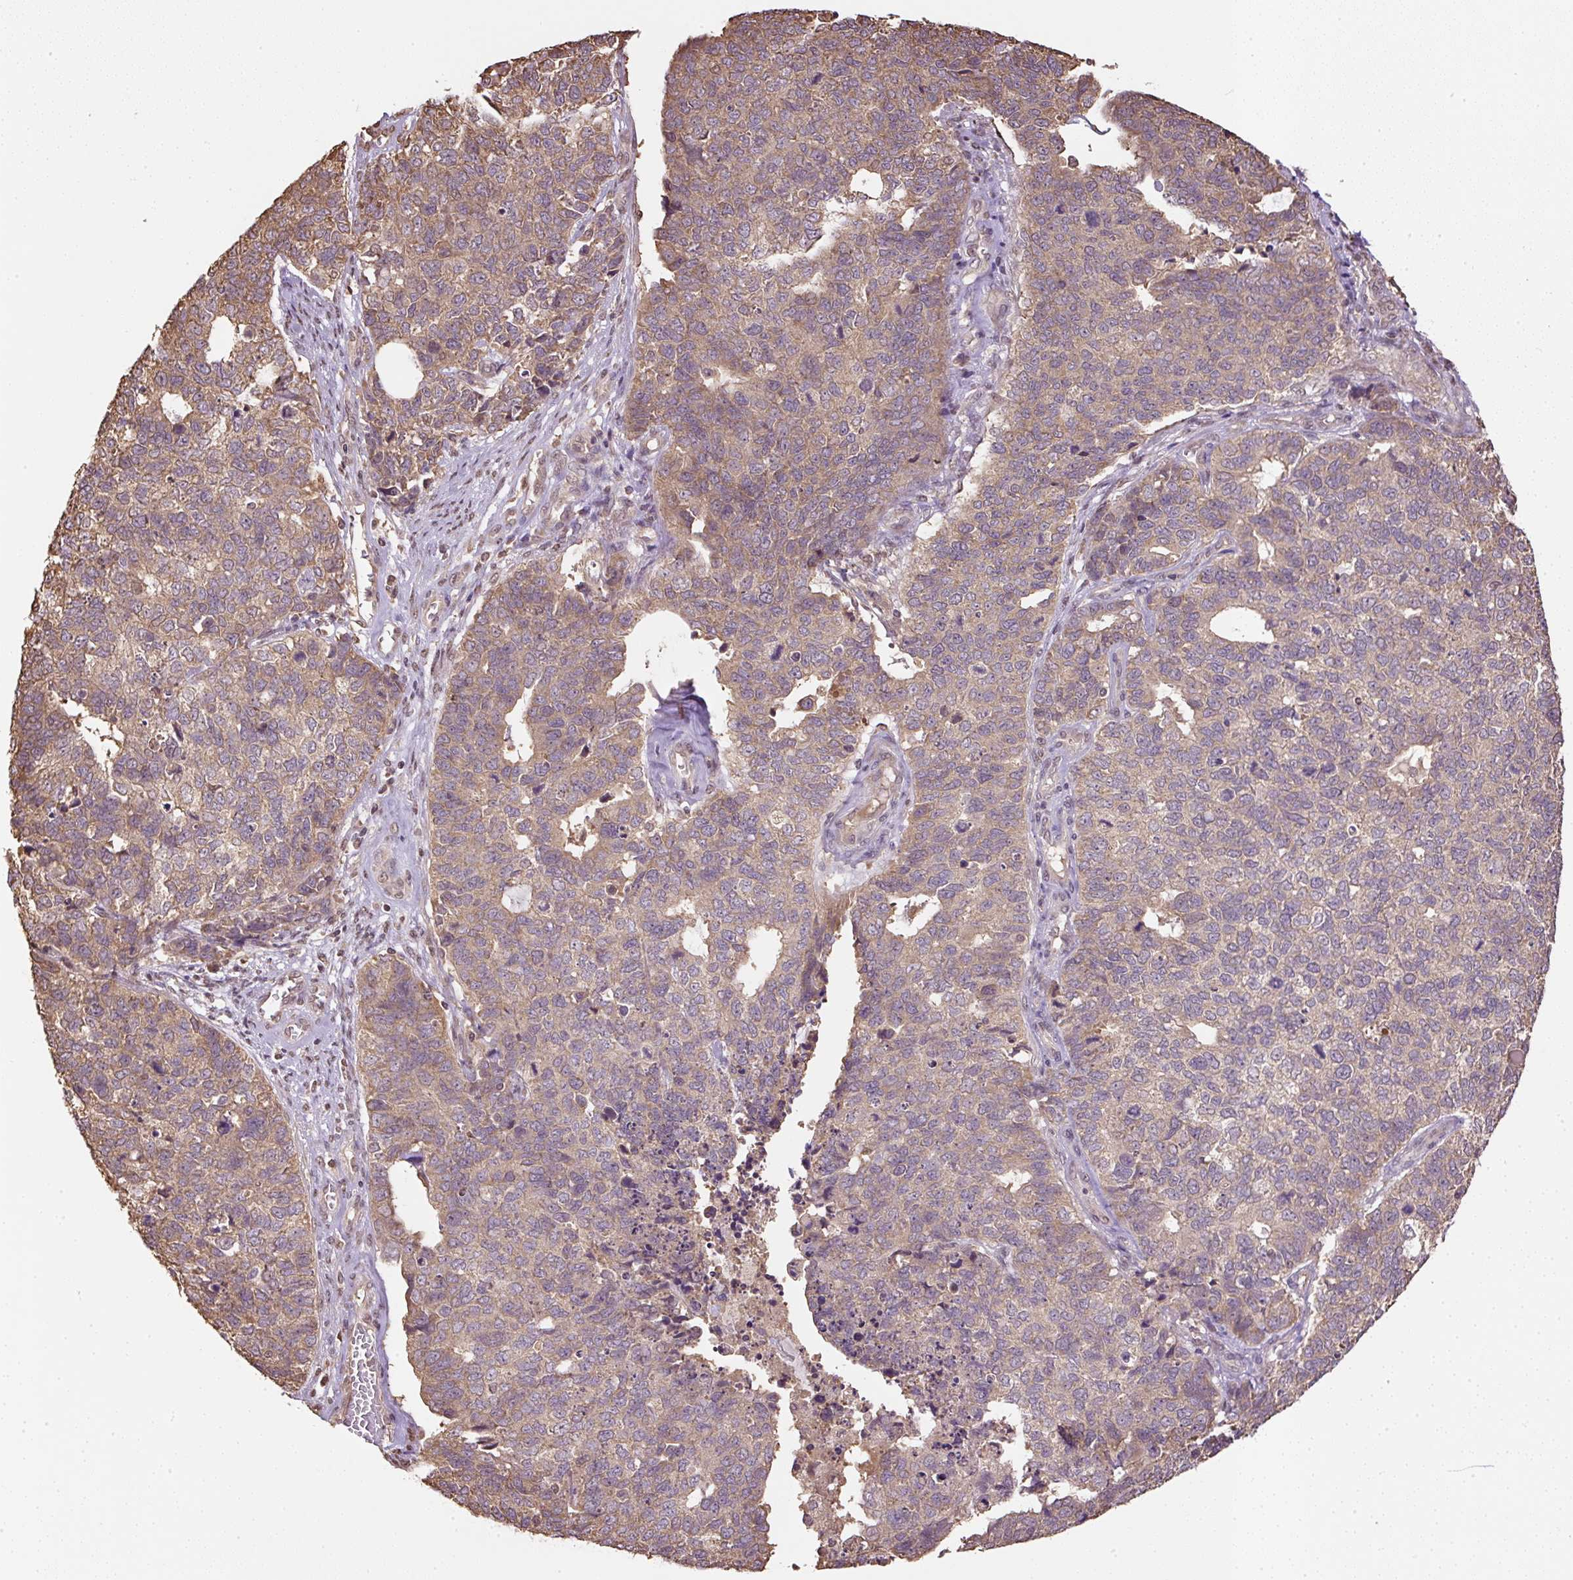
{"staining": {"intensity": "weak", "quantity": ">75%", "location": "cytoplasmic/membranous"}, "tissue": "cervical cancer", "cell_type": "Tumor cells", "image_type": "cancer", "snomed": [{"axis": "morphology", "description": "Adenocarcinoma, NOS"}, {"axis": "topography", "description": "Cervix"}], "caption": "Adenocarcinoma (cervical) tissue displays weak cytoplasmic/membranous expression in about >75% of tumor cells", "gene": "TMEM170B", "patient": {"sex": "female", "age": 63}}